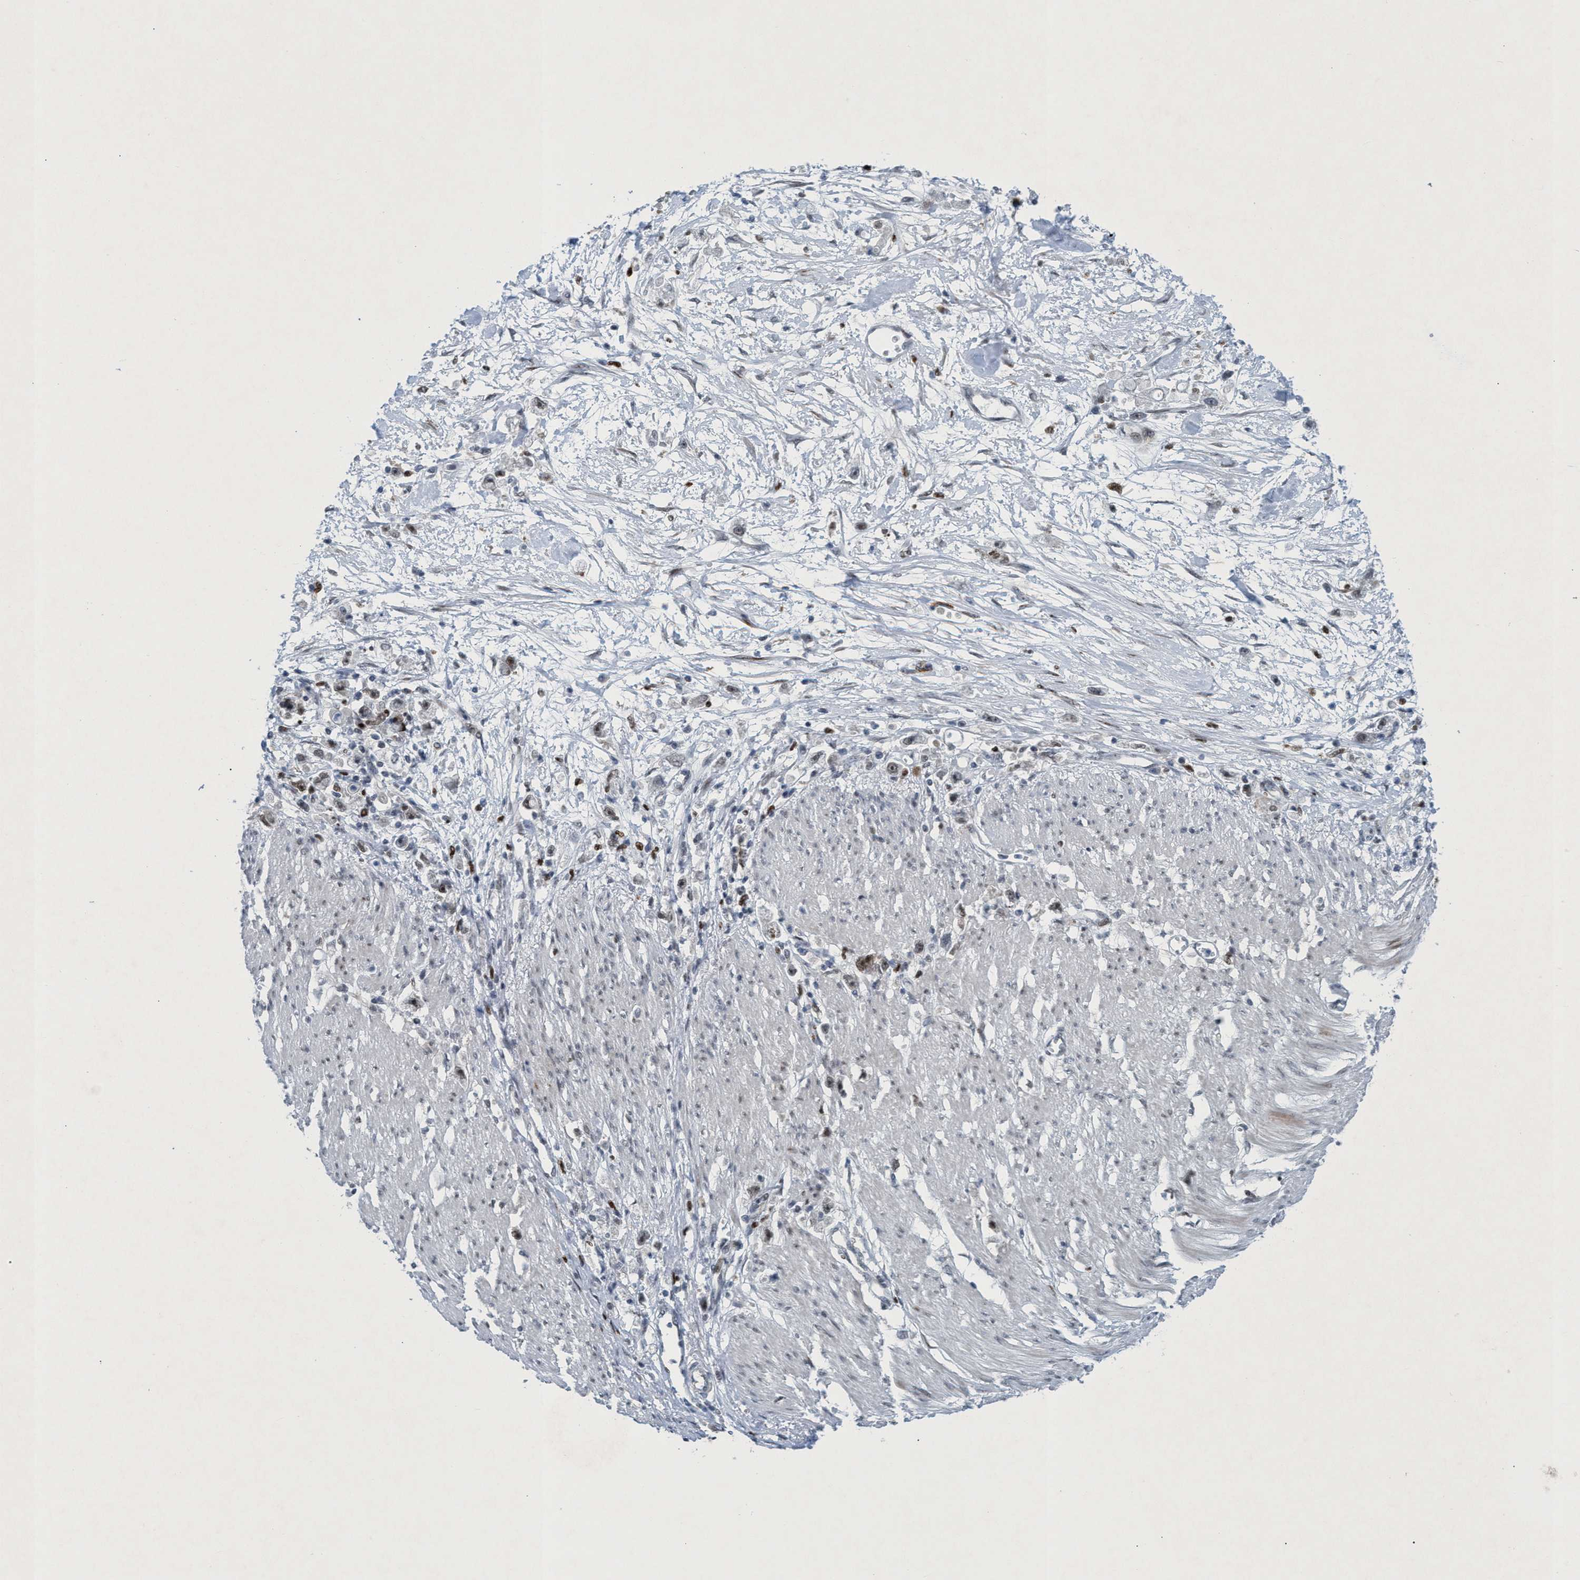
{"staining": {"intensity": "weak", "quantity": "<25%", "location": "nuclear"}, "tissue": "stomach cancer", "cell_type": "Tumor cells", "image_type": "cancer", "snomed": [{"axis": "morphology", "description": "Adenocarcinoma, NOS"}, {"axis": "topography", "description": "Stomach"}], "caption": "Histopathology image shows no protein expression in tumor cells of stomach cancer tissue. (Stains: DAB IHC with hematoxylin counter stain, Microscopy: brightfield microscopy at high magnification).", "gene": "CWC27", "patient": {"sex": "female", "age": 59}}